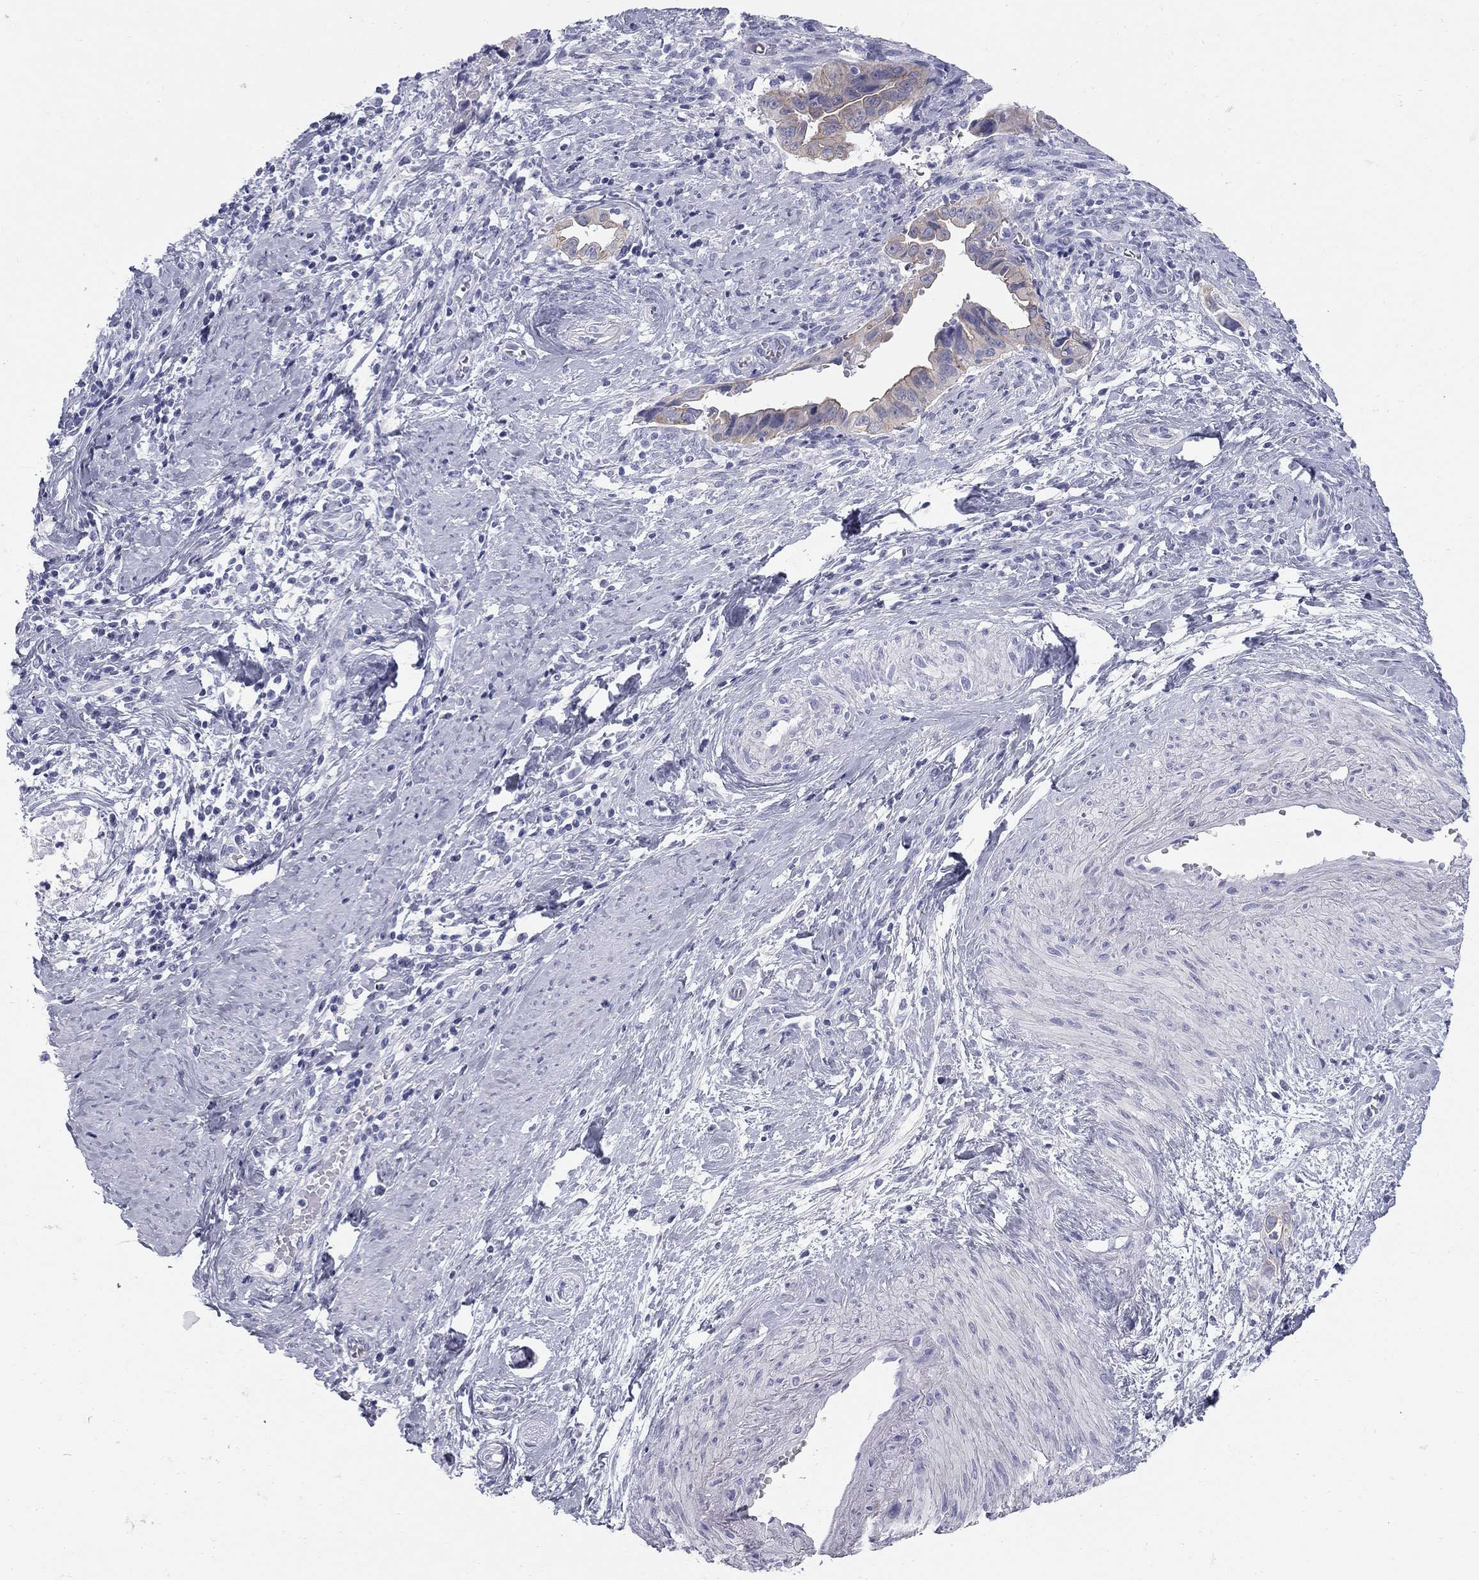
{"staining": {"intensity": "weak", "quantity": "<25%", "location": "cytoplasmic/membranous"}, "tissue": "cervical cancer", "cell_type": "Tumor cells", "image_type": "cancer", "snomed": [{"axis": "morphology", "description": "Adenocarcinoma, NOS"}, {"axis": "topography", "description": "Cervix"}], "caption": "DAB immunohistochemical staining of human cervical adenocarcinoma displays no significant positivity in tumor cells.", "gene": "SULT2B1", "patient": {"sex": "female", "age": 42}}